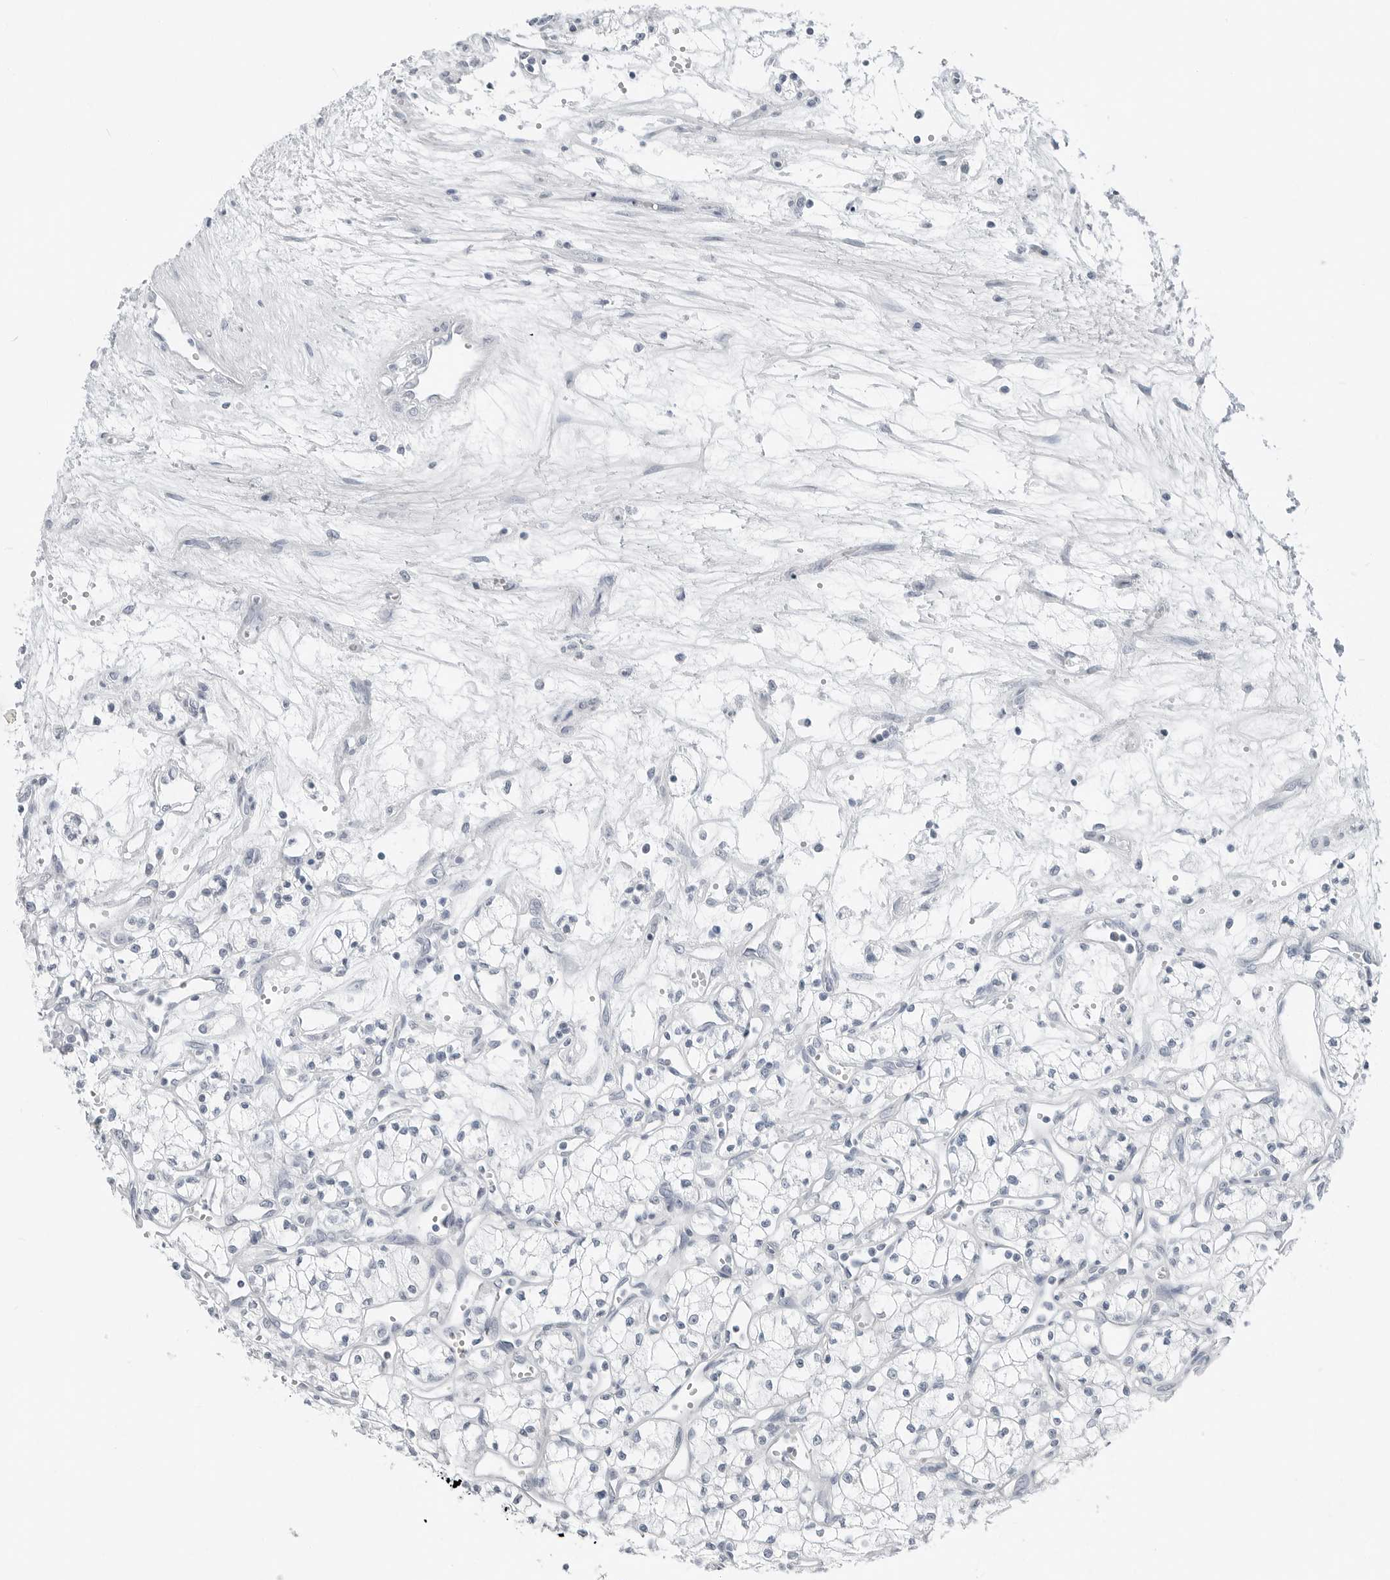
{"staining": {"intensity": "negative", "quantity": "none", "location": "none"}, "tissue": "renal cancer", "cell_type": "Tumor cells", "image_type": "cancer", "snomed": [{"axis": "morphology", "description": "Adenocarcinoma, NOS"}, {"axis": "topography", "description": "Kidney"}], "caption": "Immunohistochemical staining of renal cancer shows no significant staining in tumor cells.", "gene": "XIRP1", "patient": {"sex": "male", "age": 59}}